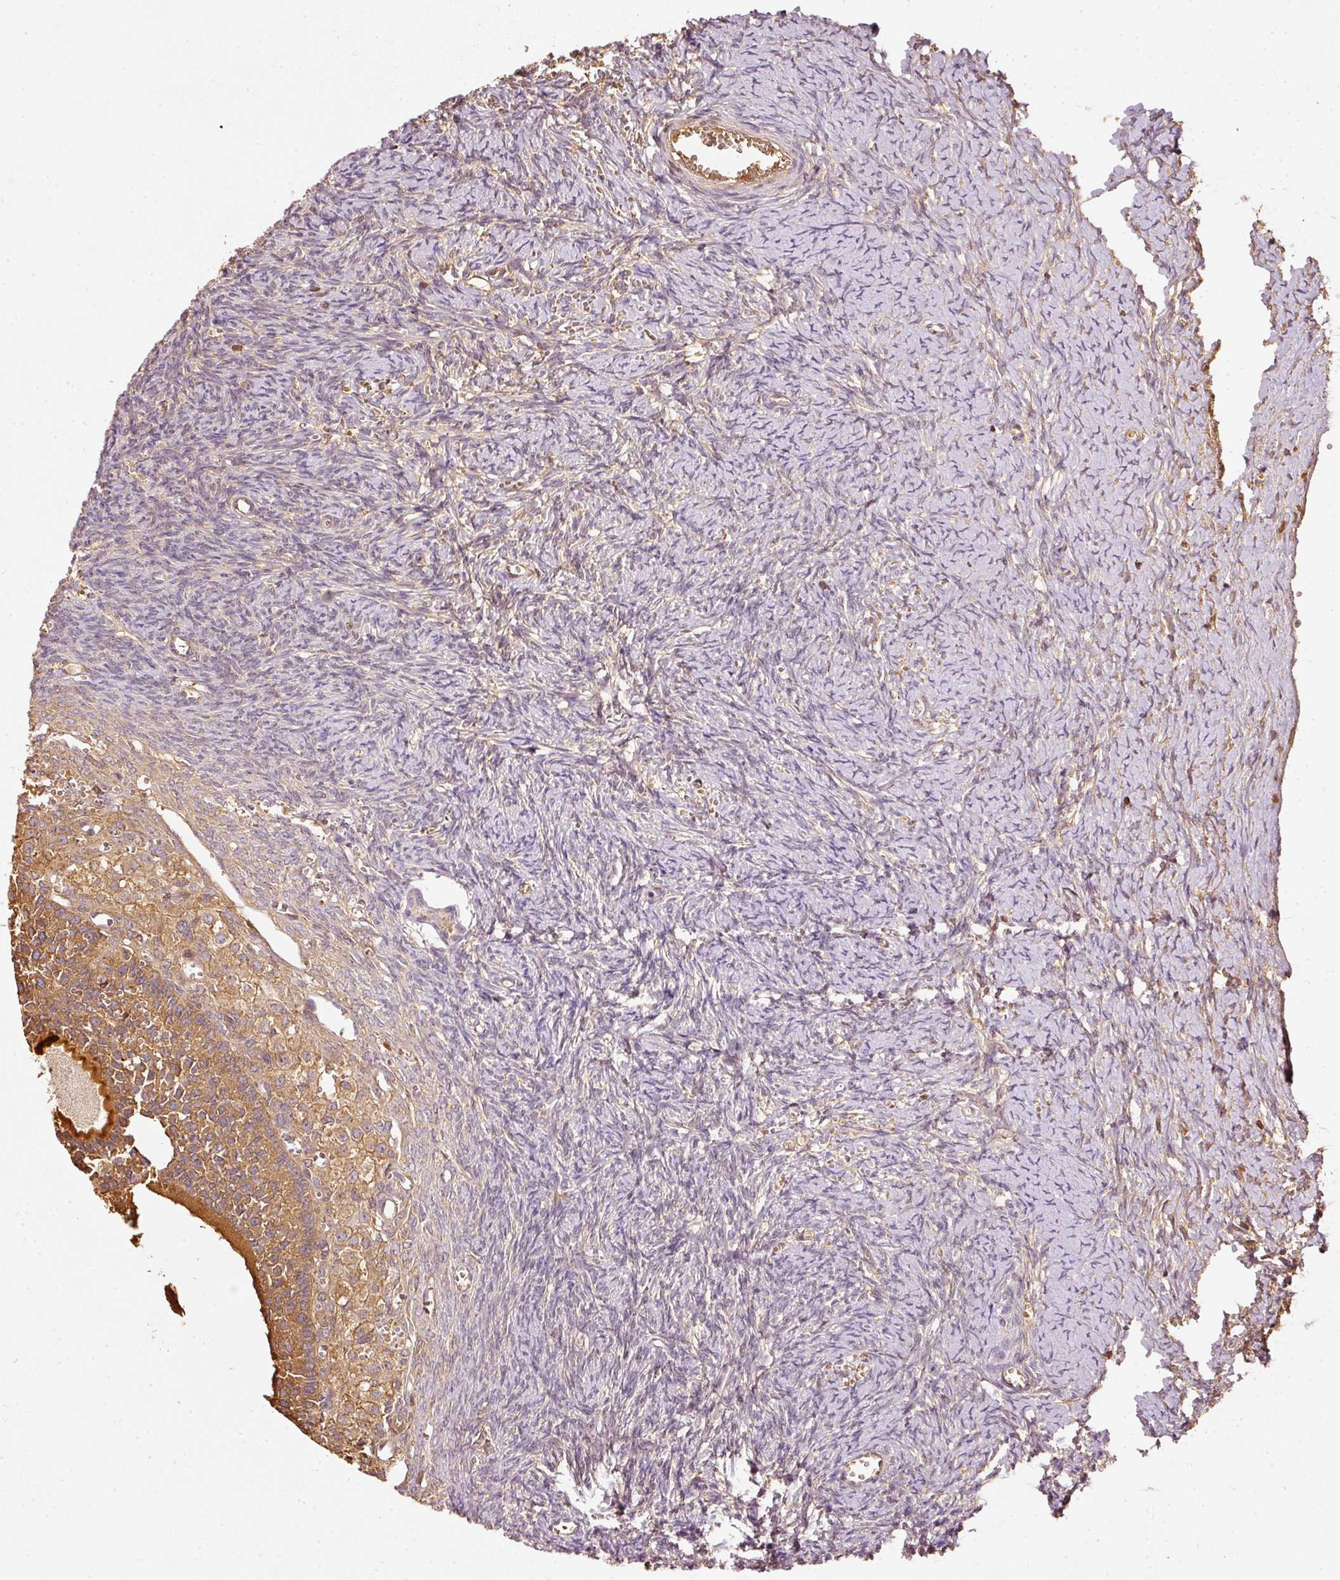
{"staining": {"intensity": "negative", "quantity": "none", "location": "none"}, "tissue": "ovary", "cell_type": "Follicle cells", "image_type": "normal", "snomed": [{"axis": "morphology", "description": "Normal tissue, NOS"}, {"axis": "topography", "description": "Ovary"}], "caption": "The image shows no significant staining in follicle cells of ovary.", "gene": "EVL", "patient": {"sex": "female", "age": 39}}